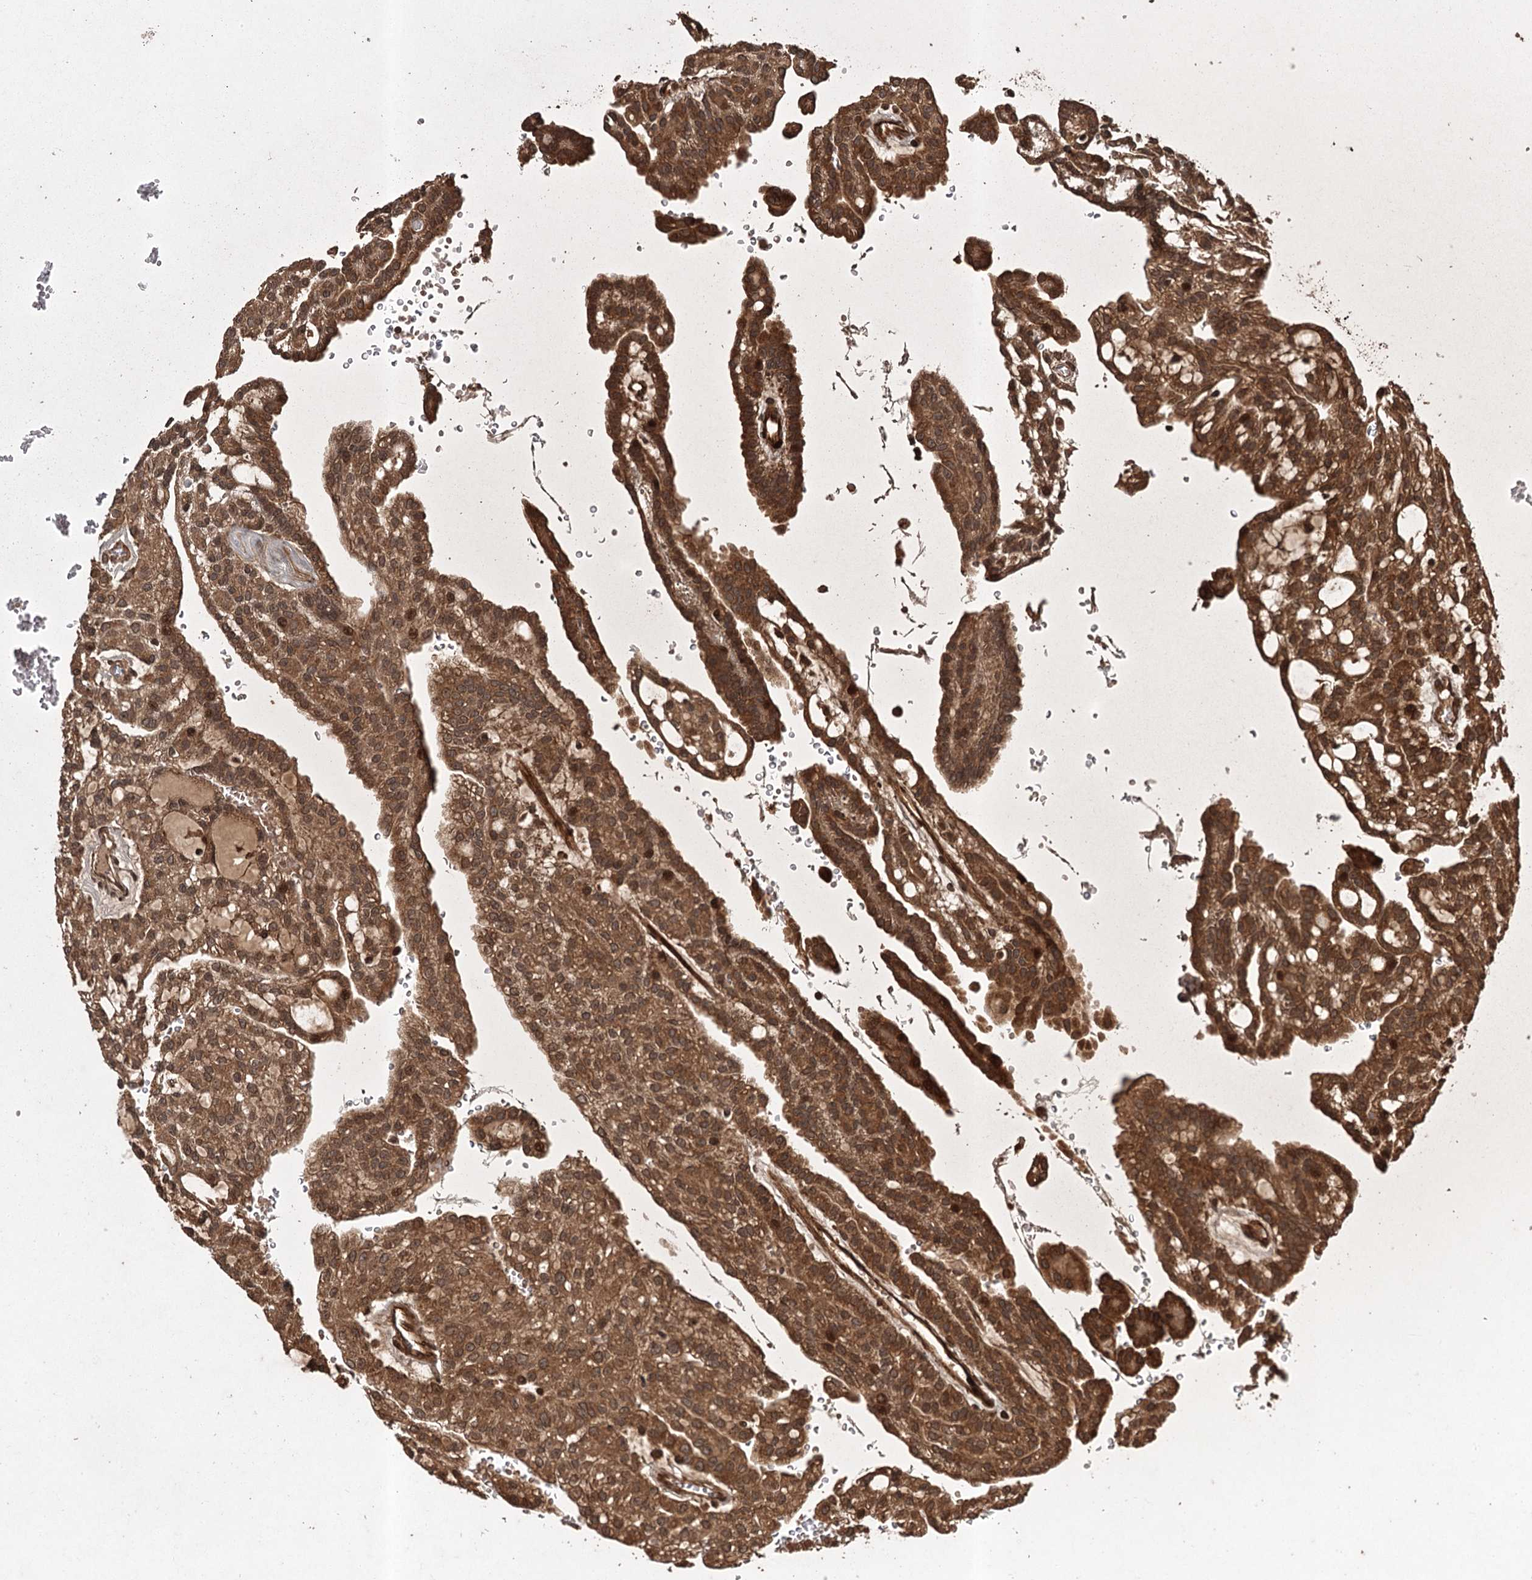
{"staining": {"intensity": "strong", "quantity": ">75%", "location": "cytoplasmic/membranous,nuclear"}, "tissue": "renal cancer", "cell_type": "Tumor cells", "image_type": "cancer", "snomed": [{"axis": "morphology", "description": "Adenocarcinoma, NOS"}, {"axis": "topography", "description": "Kidney"}], "caption": "A high amount of strong cytoplasmic/membranous and nuclear expression is identified in approximately >75% of tumor cells in renal cancer (adenocarcinoma) tissue.", "gene": "RPAP3", "patient": {"sex": "male", "age": 63}}